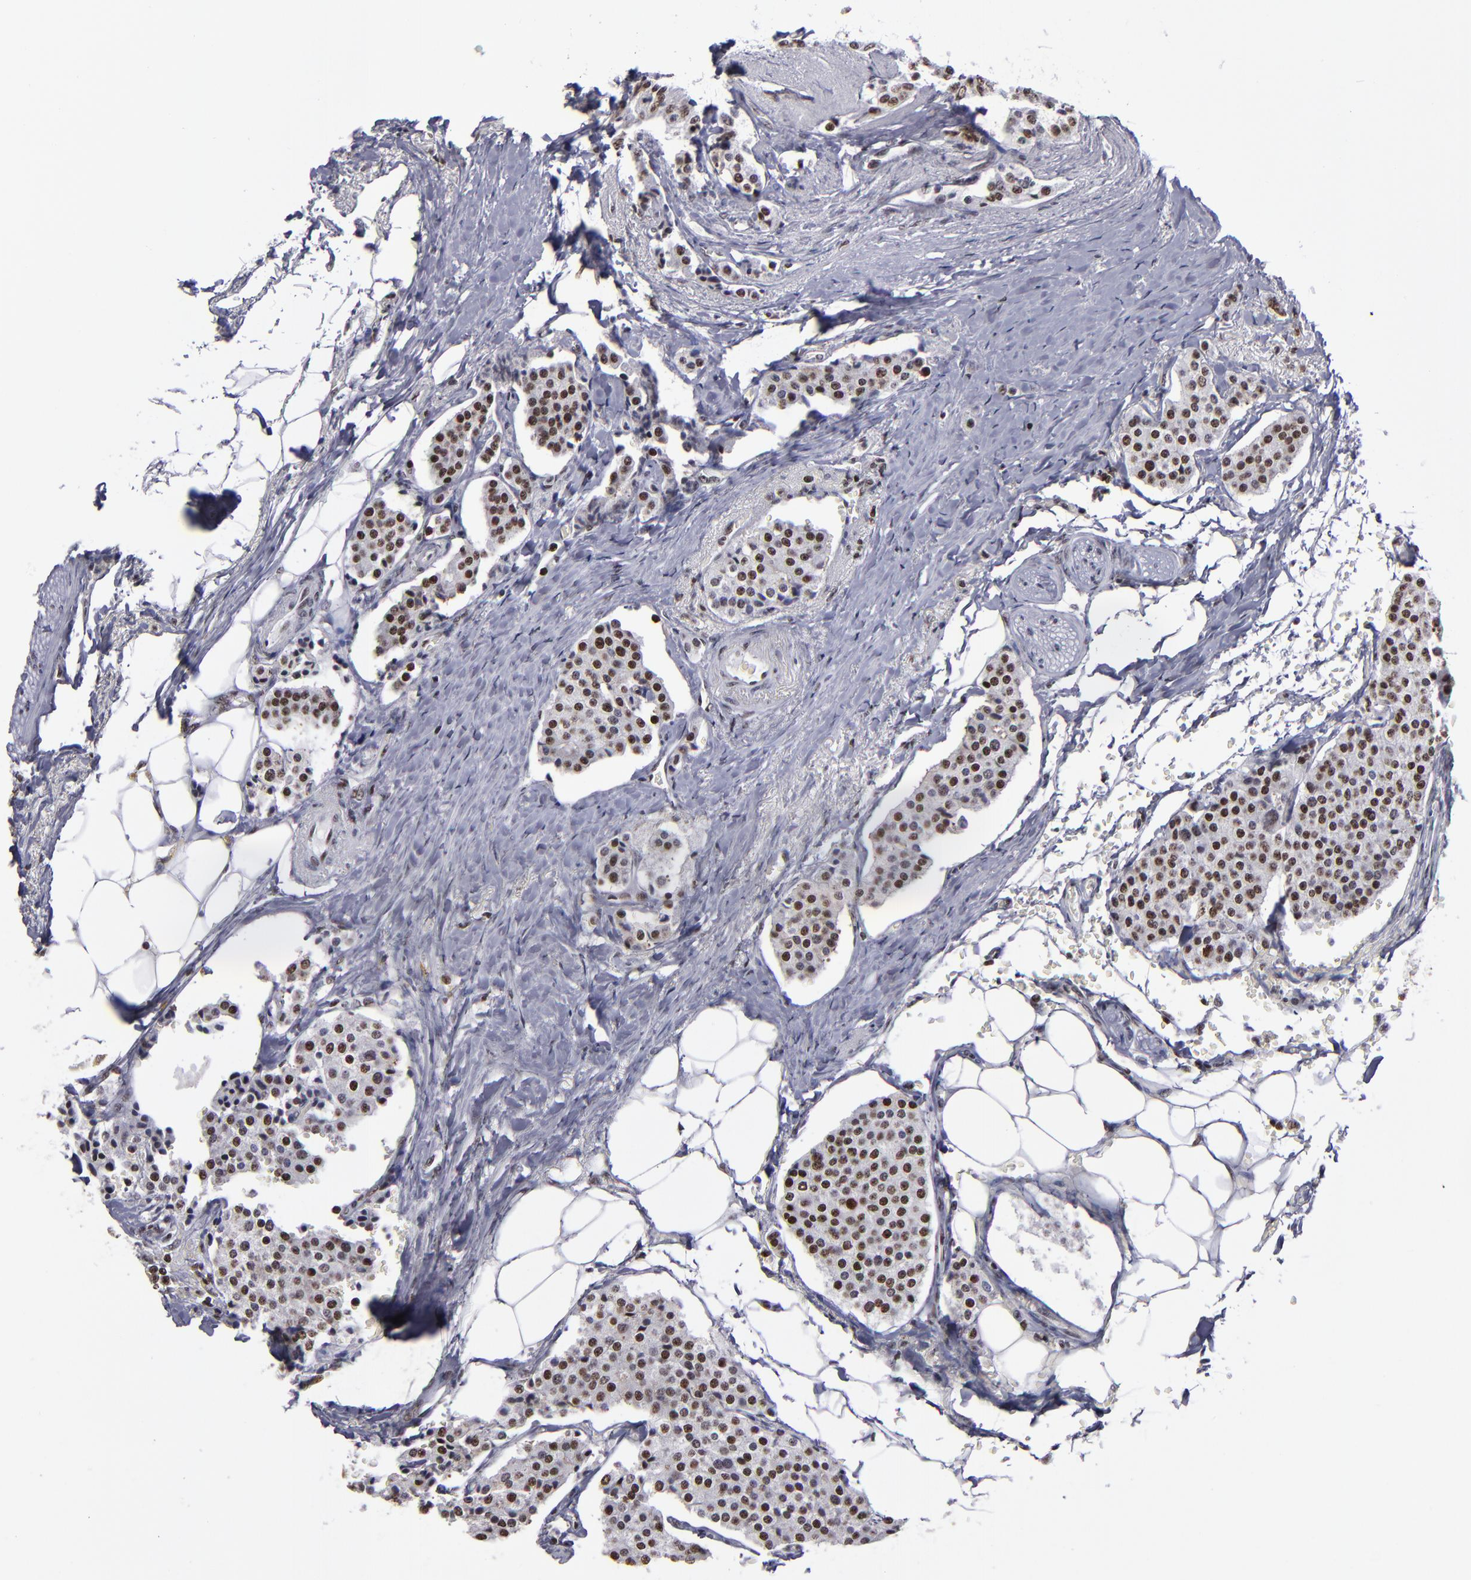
{"staining": {"intensity": "moderate", "quantity": ">75%", "location": "nuclear"}, "tissue": "carcinoid", "cell_type": "Tumor cells", "image_type": "cancer", "snomed": [{"axis": "morphology", "description": "Carcinoid, malignant, NOS"}, {"axis": "topography", "description": "Colon"}], "caption": "About >75% of tumor cells in carcinoid show moderate nuclear protein expression as visualized by brown immunohistochemical staining.", "gene": "TERF2", "patient": {"sex": "female", "age": 61}}